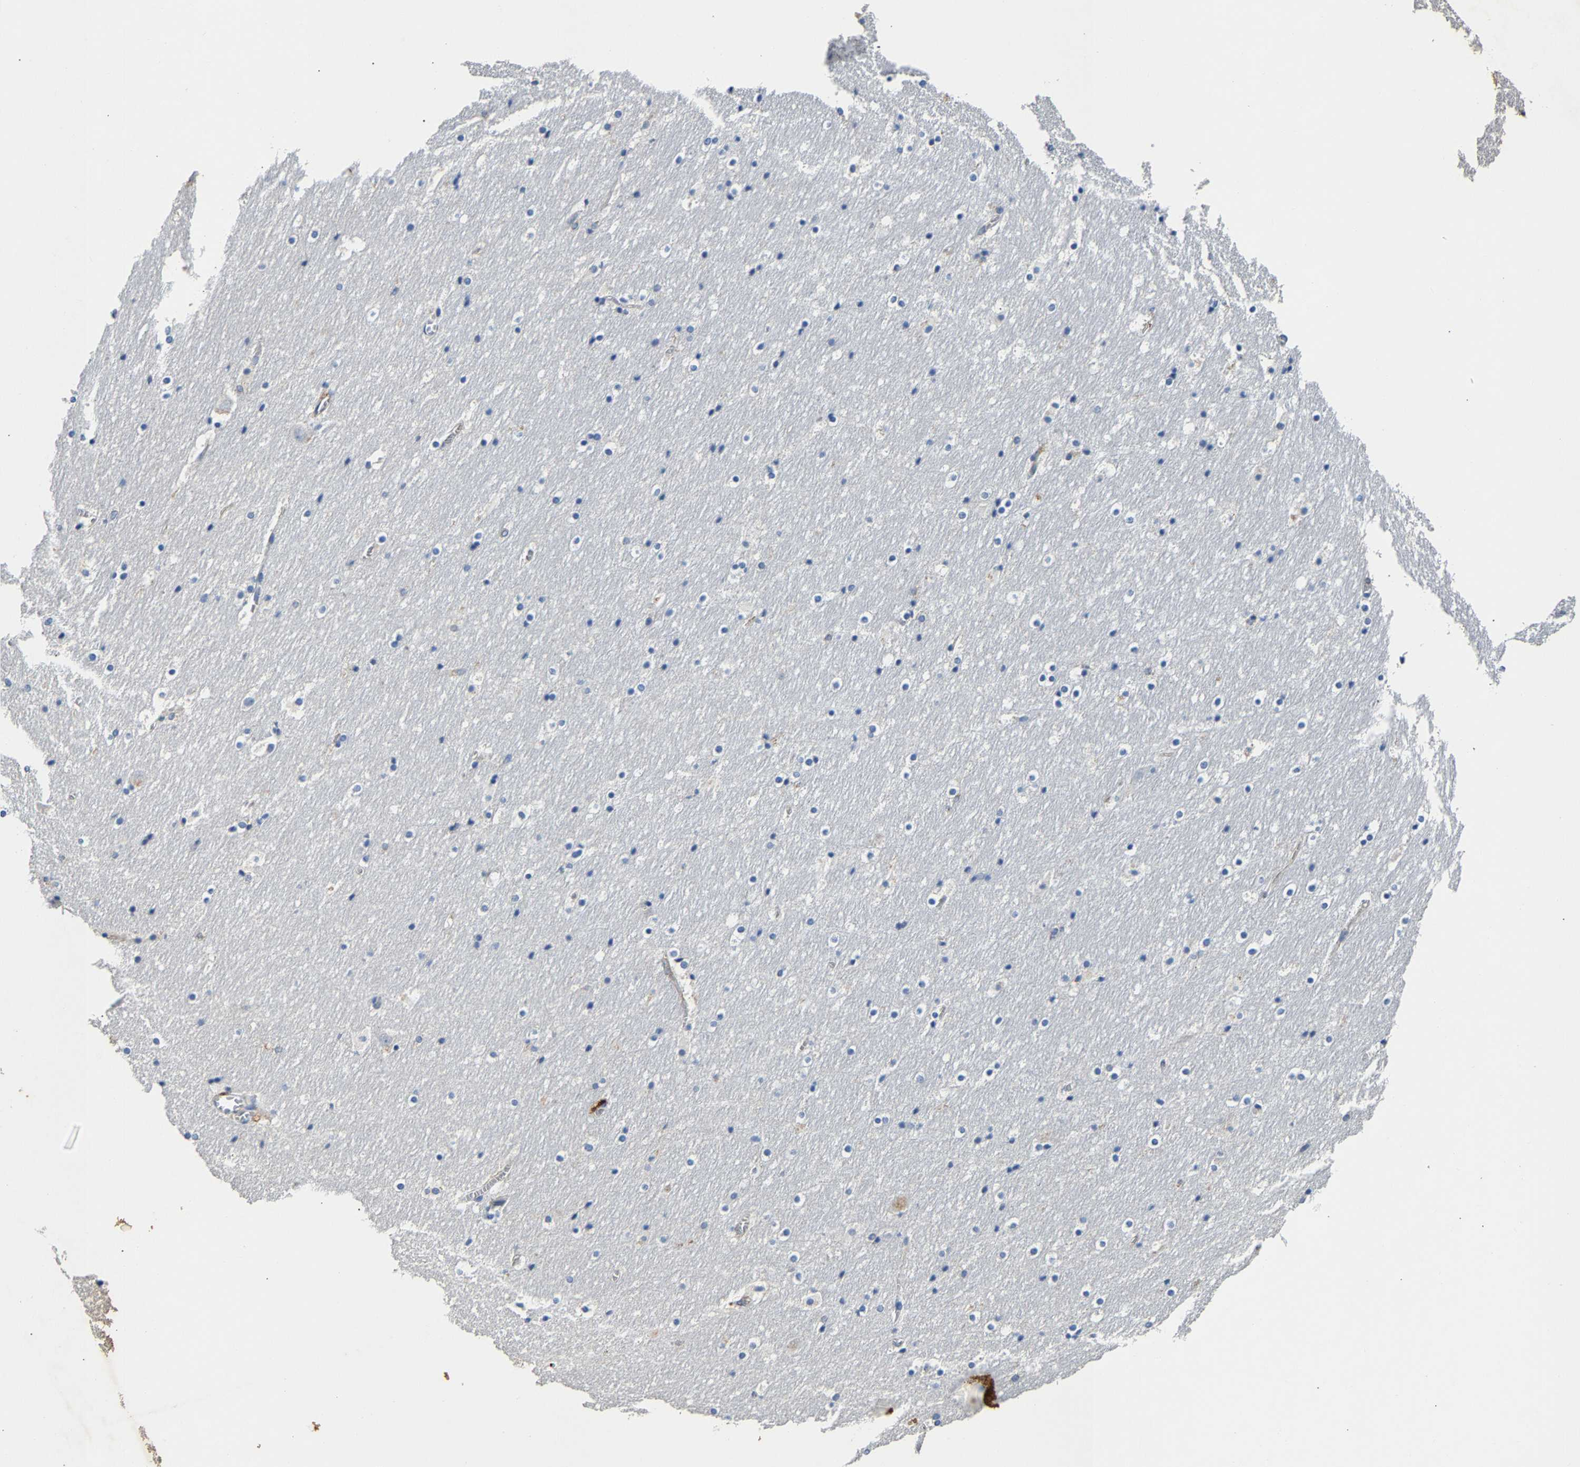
{"staining": {"intensity": "negative", "quantity": "none", "location": "none"}, "tissue": "hippocampus", "cell_type": "Glial cells", "image_type": "normal", "snomed": [{"axis": "morphology", "description": "Normal tissue, NOS"}, {"axis": "topography", "description": "Hippocampus"}], "caption": "Immunohistochemistry (IHC) micrograph of unremarkable human hippocampus stained for a protein (brown), which shows no expression in glial cells. Nuclei are stained in blue.", "gene": "SLCO2B1", "patient": {"sex": "male", "age": 45}}